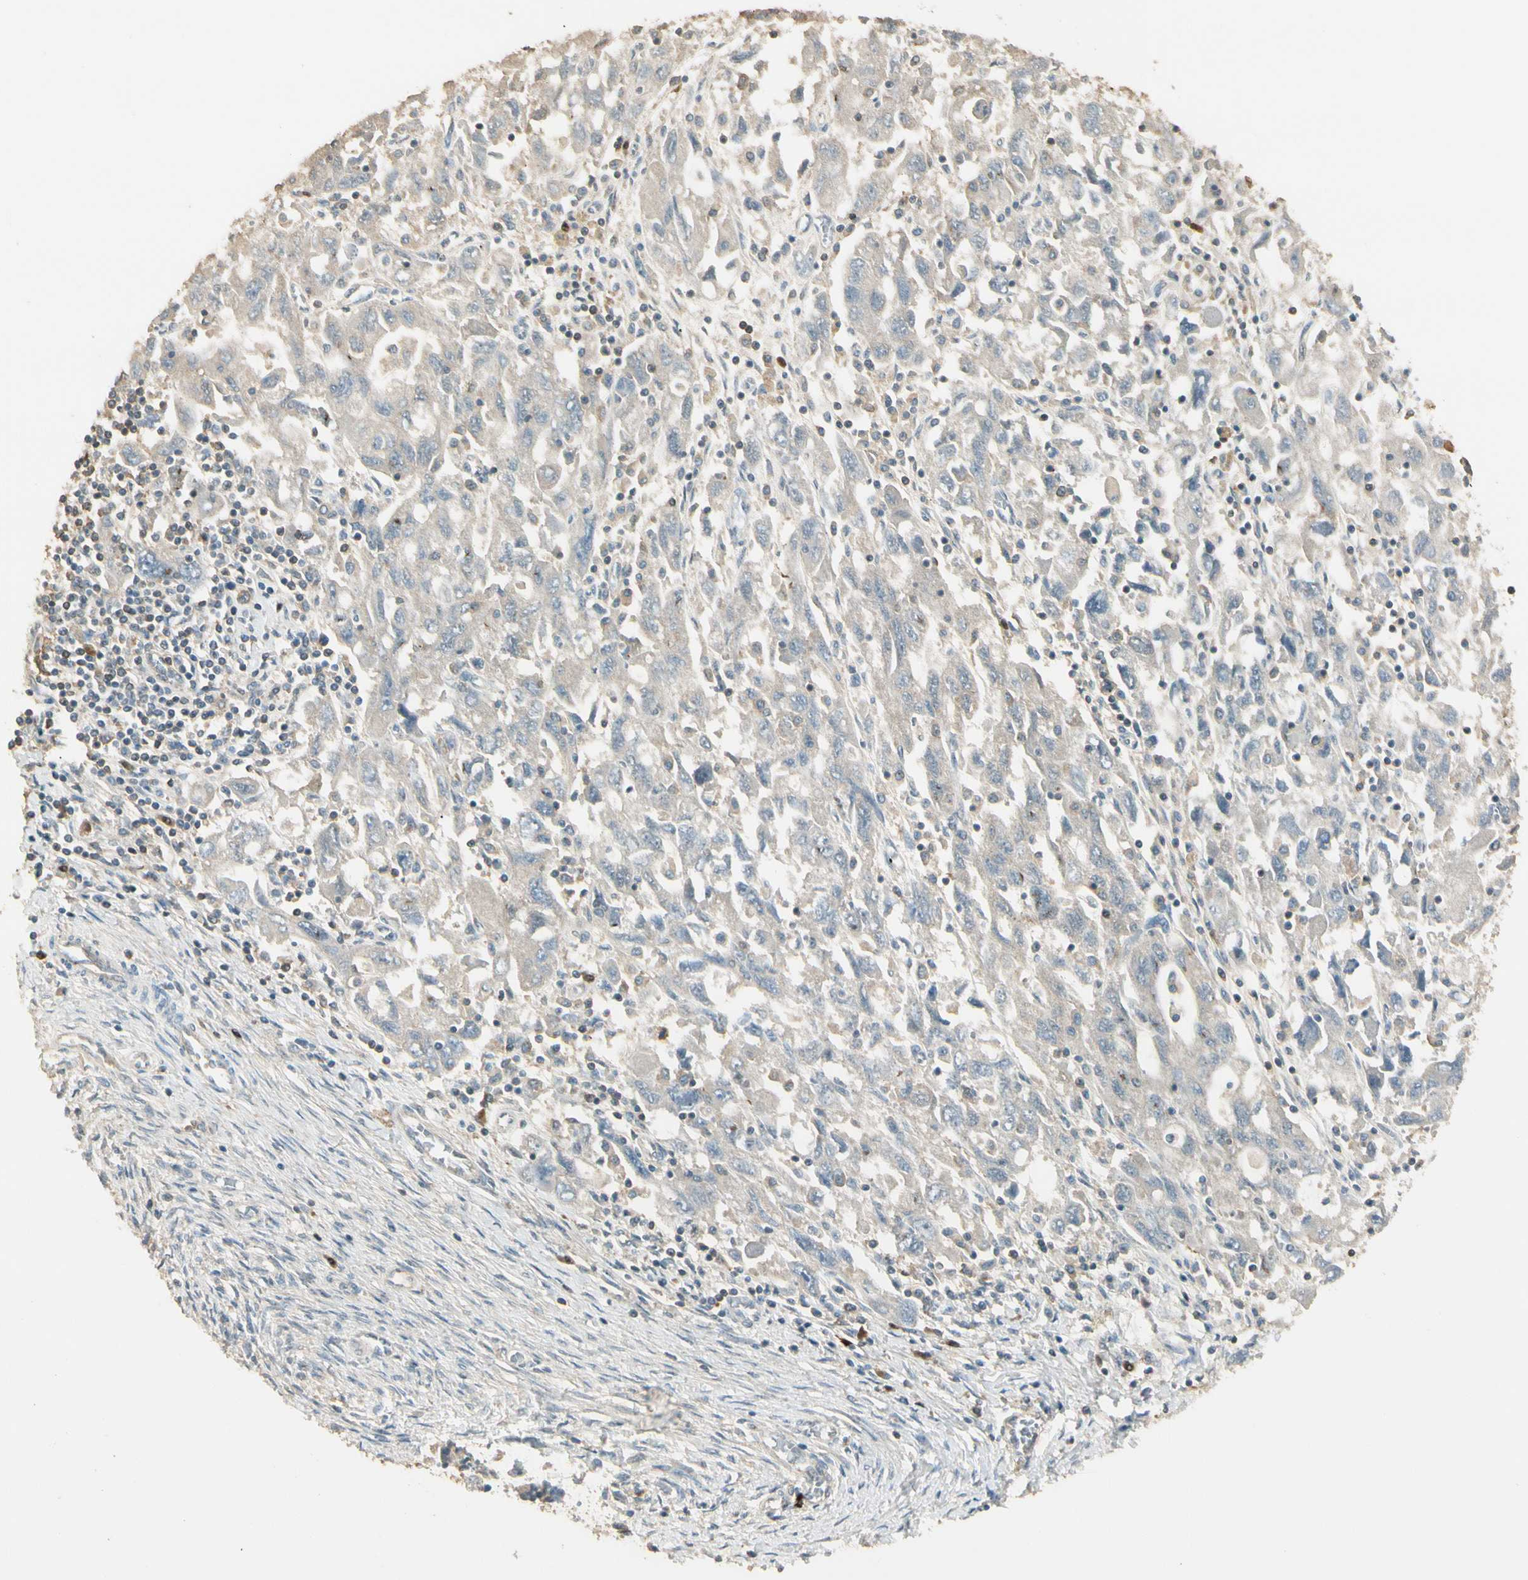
{"staining": {"intensity": "weak", "quantity": "25%-75%", "location": "cytoplasmic/membranous"}, "tissue": "ovarian cancer", "cell_type": "Tumor cells", "image_type": "cancer", "snomed": [{"axis": "morphology", "description": "Carcinoma, NOS"}, {"axis": "morphology", "description": "Cystadenocarcinoma, serous, NOS"}, {"axis": "topography", "description": "Ovary"}], "caption": "Human ovarian cancer stained with a protein marker shows weak staining in tumor cells.", "gene": "PLXNA1", "patient": {"sex": "female", "age": 69}}